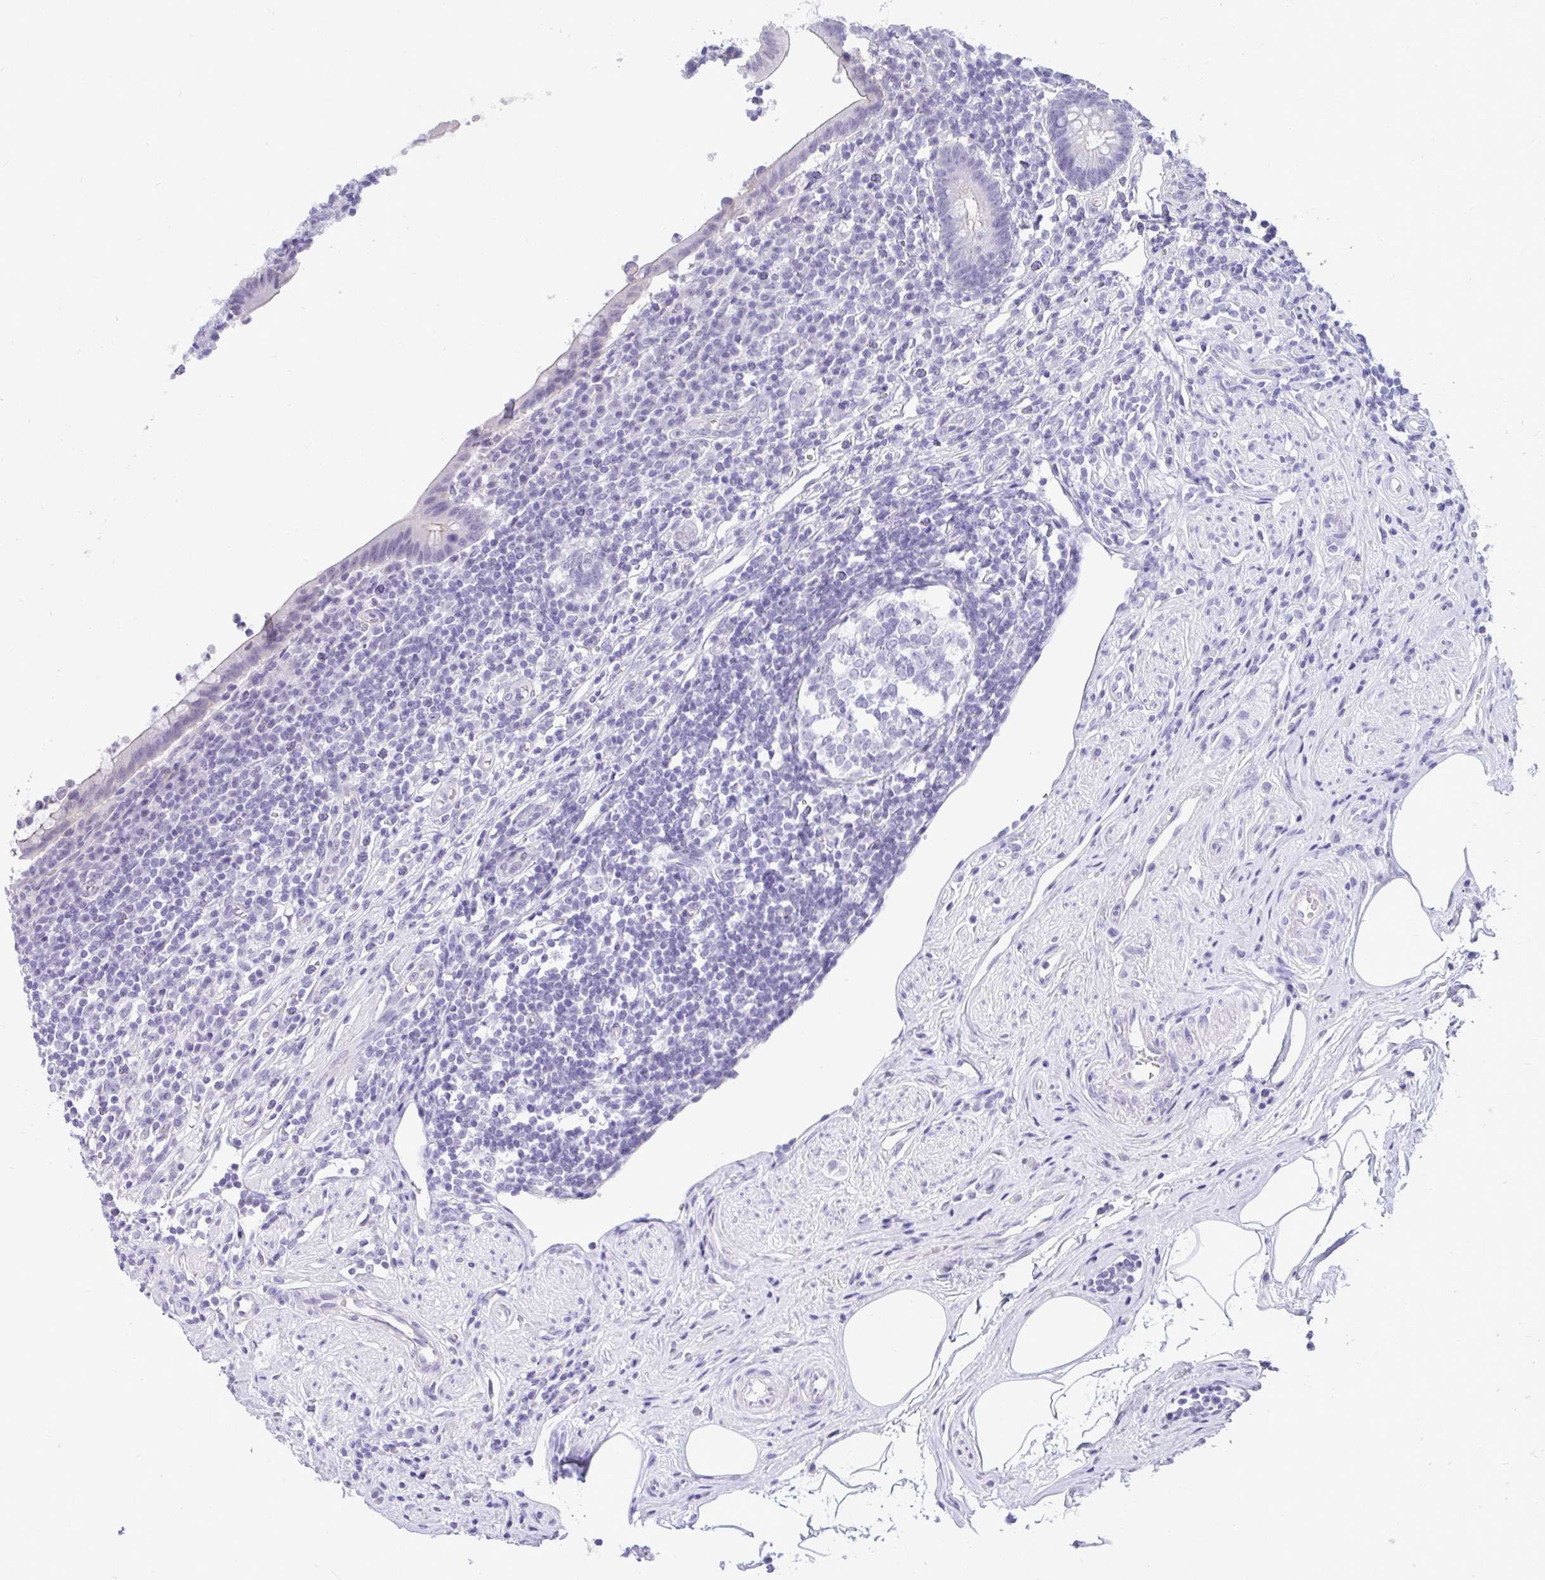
{"staining": {"intensity": "negative", "quantity": "none", "location": "none"}, "tissue": "appendix", "cell_type": "Glandular cells", "image_type": "normal", "snomed": [{"axis": "morphology", "description": "Normal tissue, NOS"}, {"axis": "topography", "description": "Appendix"}], "caption": "This is a micrograph of immunohistochemistry (IHC) staining of unremarkable appendix, which shows no positivity in glandular cells.", "gene": "PRM2", "patient": {"sex": "female", "age": 56}}